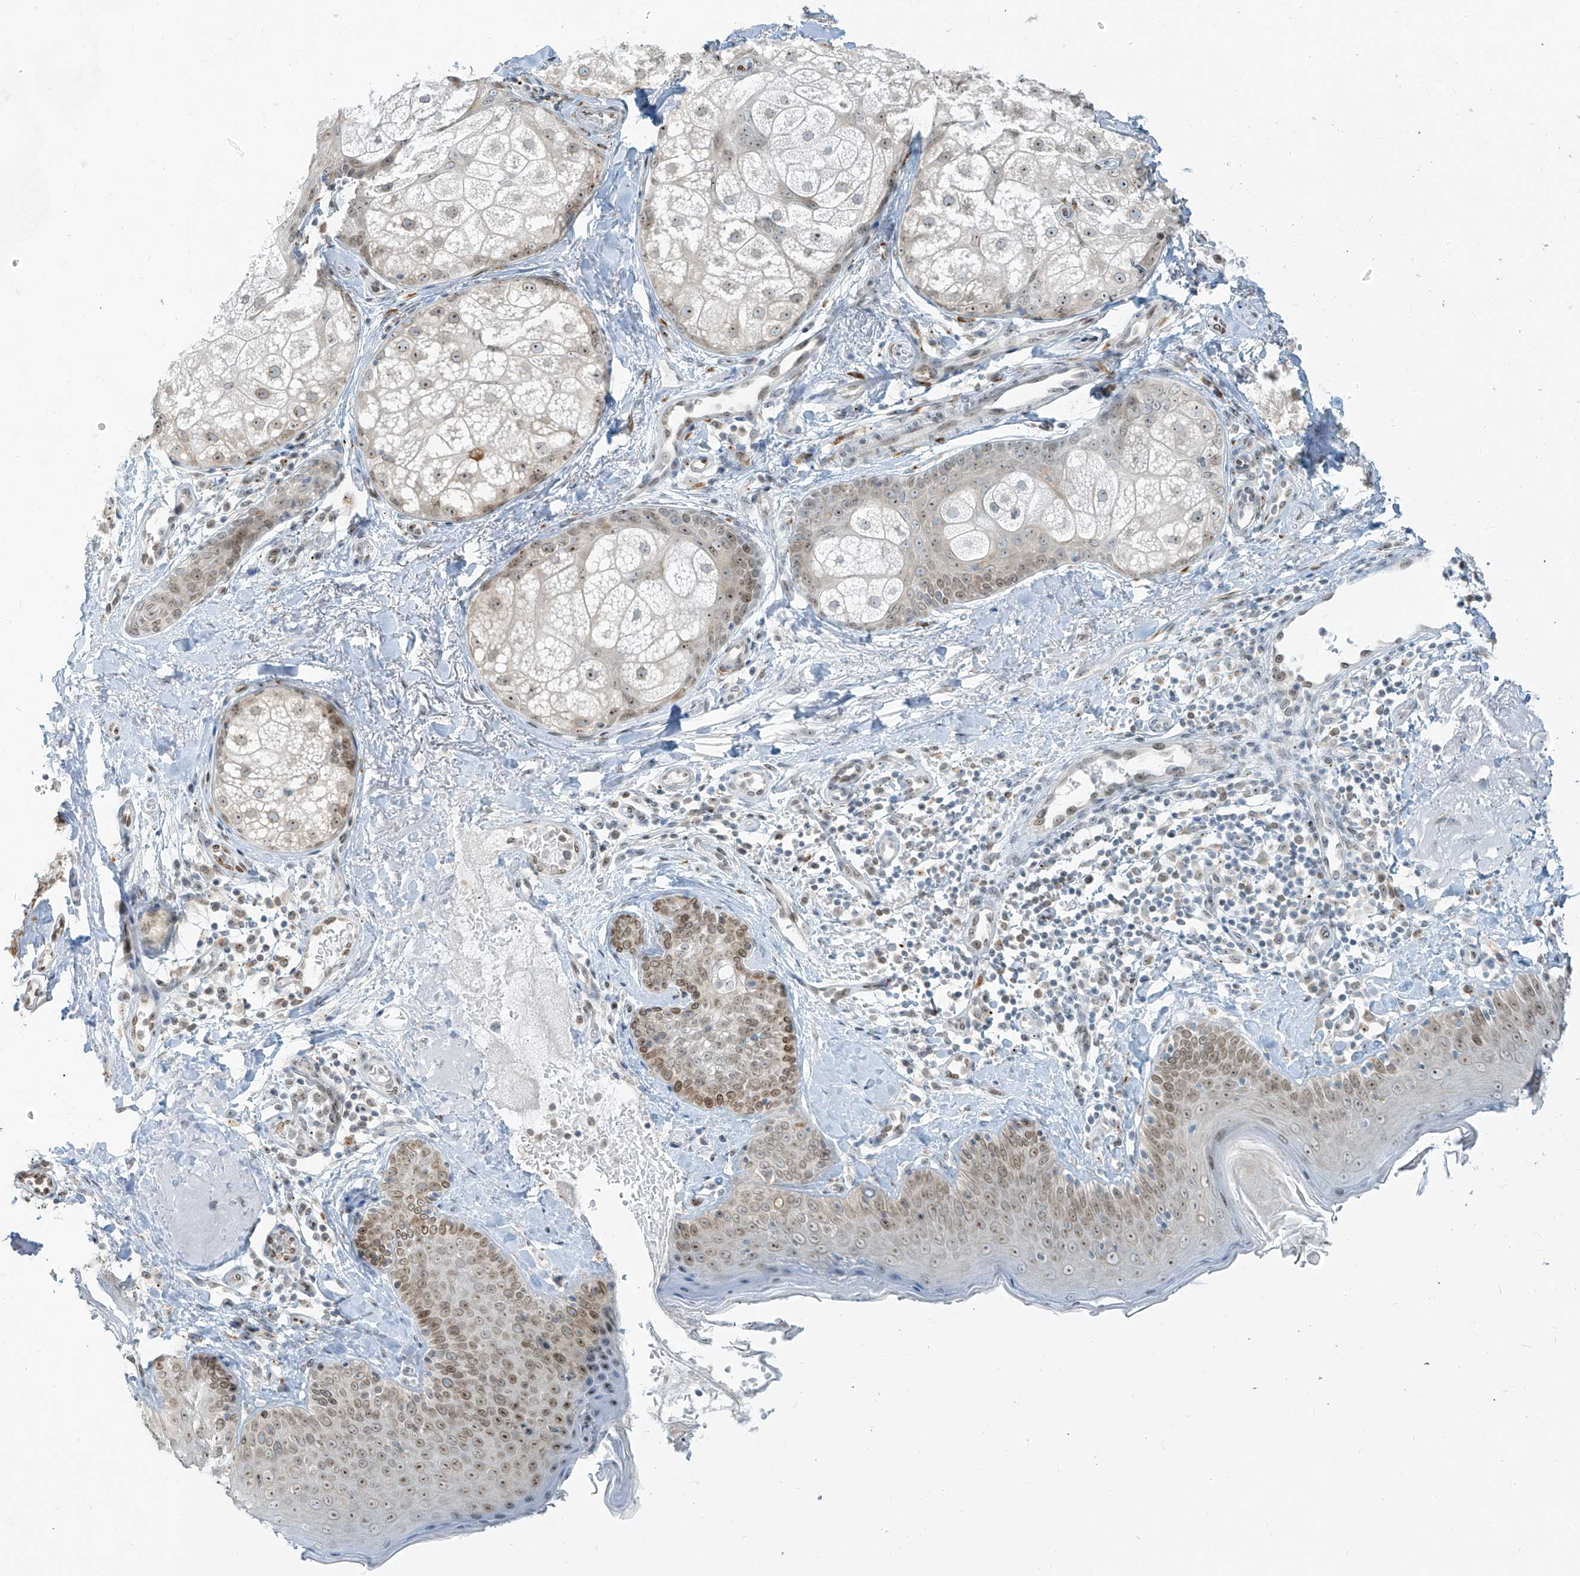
{"staining": {"intensity": "moderate", "quantity": ">75%", "location": "nuclear"}, "tissue": "skin", "cell_type": "Fibroblasts", "image_type": "normal", "snomed": [{"axis": "morphology", "description": "Normal tissue, NOS"}, {"axis": "topography", "description": "Skin"}], "caption": "Brown immunohistochemical staining in normal human skin demonstrates moderate nuclear positivity in about >75% of fibroblasts. (Stains: DAB in brown, nuclei in blue, Microscopy: brightfield microscopy at high magnification).", "gene": "SAMD15", "patient": {"sex": "male", "age": 57}}